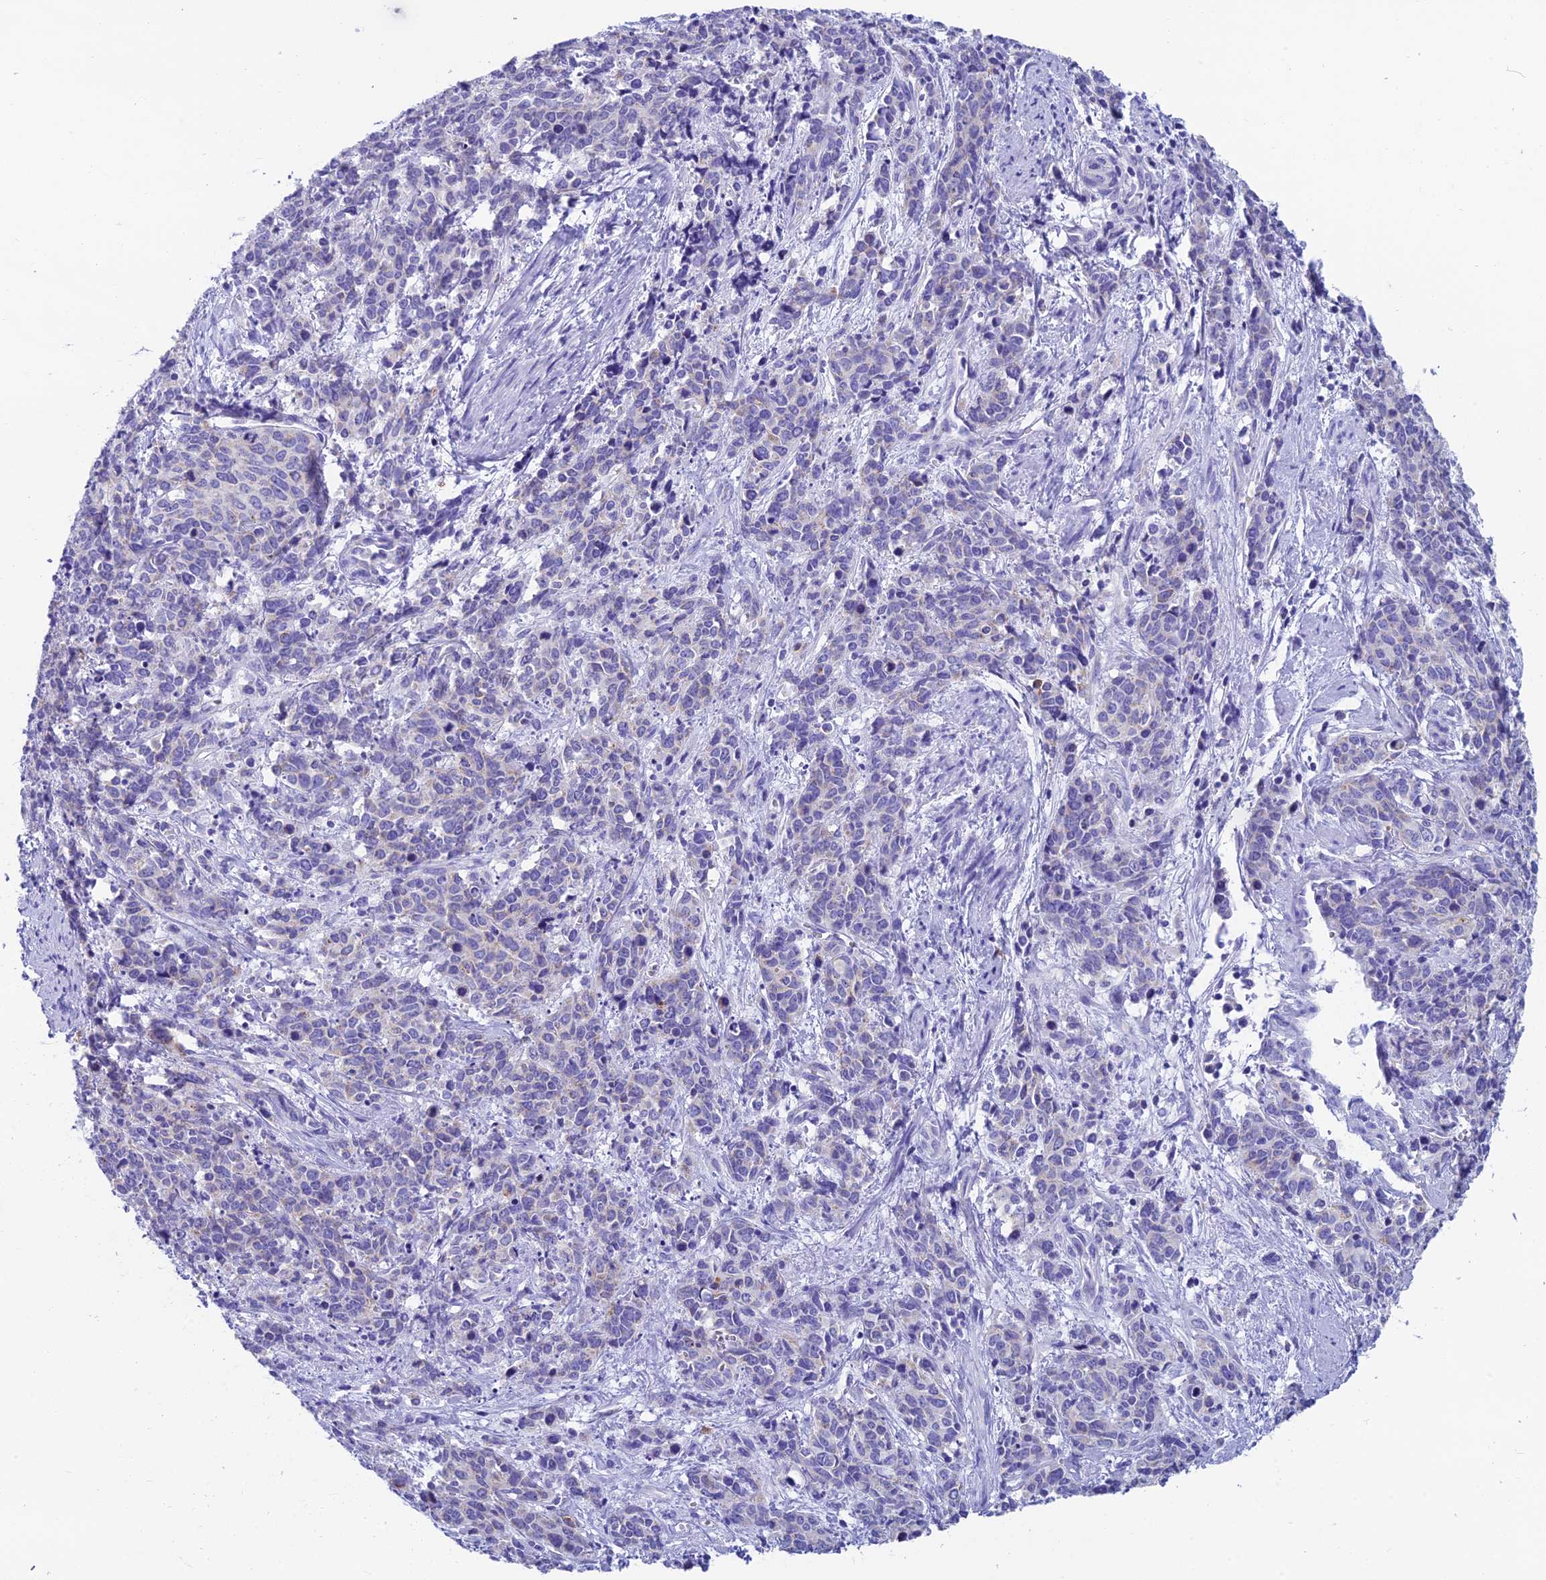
{"staining": {"intensity": "negative", "quantity": "none", "location": "none"}, "tissue": "cervical cancer", "cell_type": "Tumor cells", "image_type": "cancer", "snomed": [{"axis": "morphology", "description": "Squamous cell carcinoma, NOS"}, {"axis": "topography", "description": "Cervix"}], "caption": "Cervical squamous cell carcinoma was stained to show a protein in brown. There is no significant positivity in tumor cells. (Stains: DAB (3,3'-diaminobenzidine) immunohistochemistry (IHC) with hematoxylin counter stain, Microscopy: brightfield microscopy at high magnification).", "gene": "REEP4", "patient": {"sex": "female", "age": 60}}